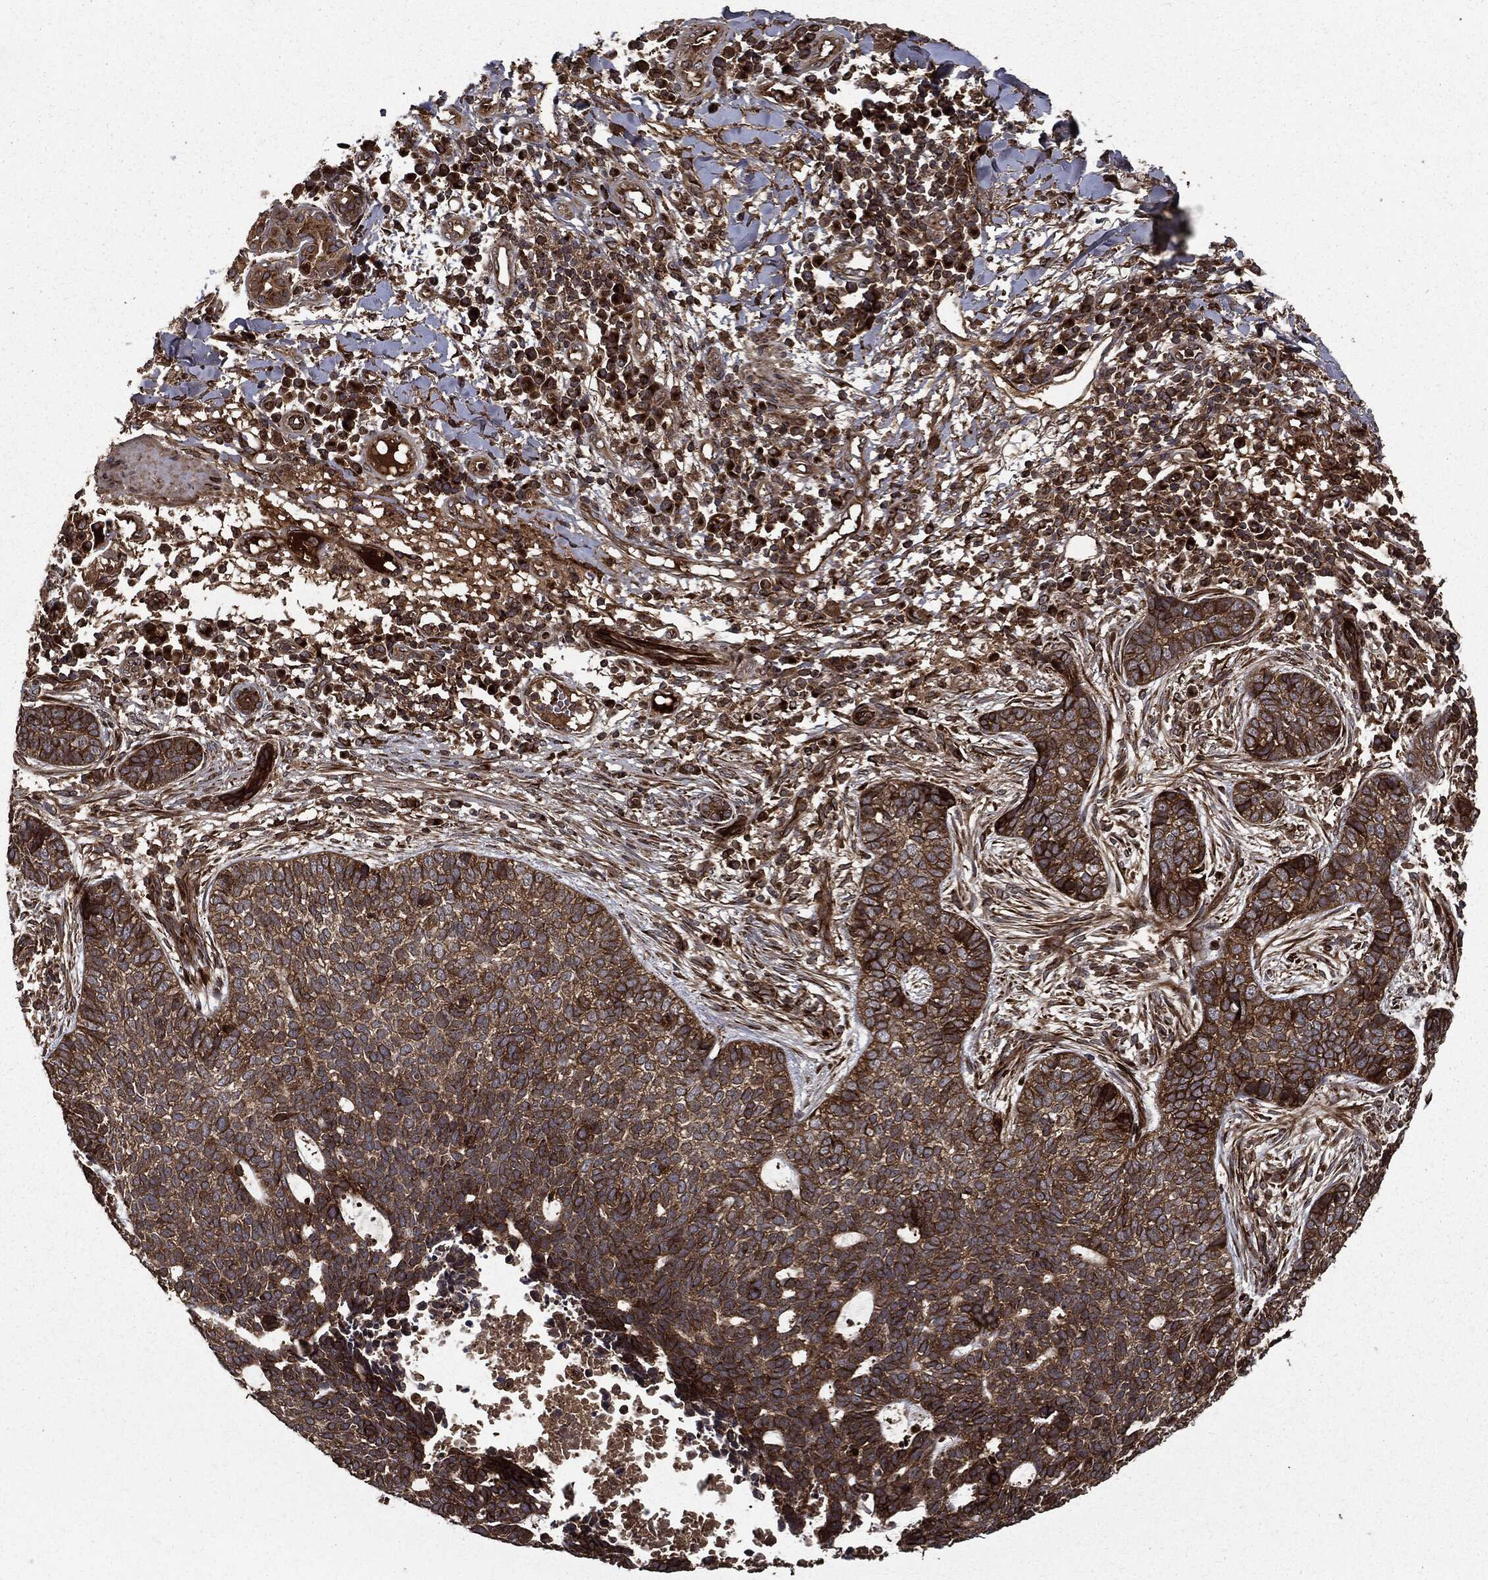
{"staining": {"intensity": "moderate", "quantity": ">75%", "location": "cytoplasmic/membranous"}, "tissue": "skin cancer", "cell_type": "Tumor cells", "image_type": "cancer", "snomed": [{"axis": "morphology", "description": "Squamous cell carcinoma, NOS"}, {"axis": "topography", "description": "Skin"}], "caption": "Moderate cytoplasmic/membranous expression for a protein is identified in approximately >75% of tumor cells of skin squamous cell carcinoma using IHC.", "gene": "HTT", "patient": {"sex": "male", "age": 88}}